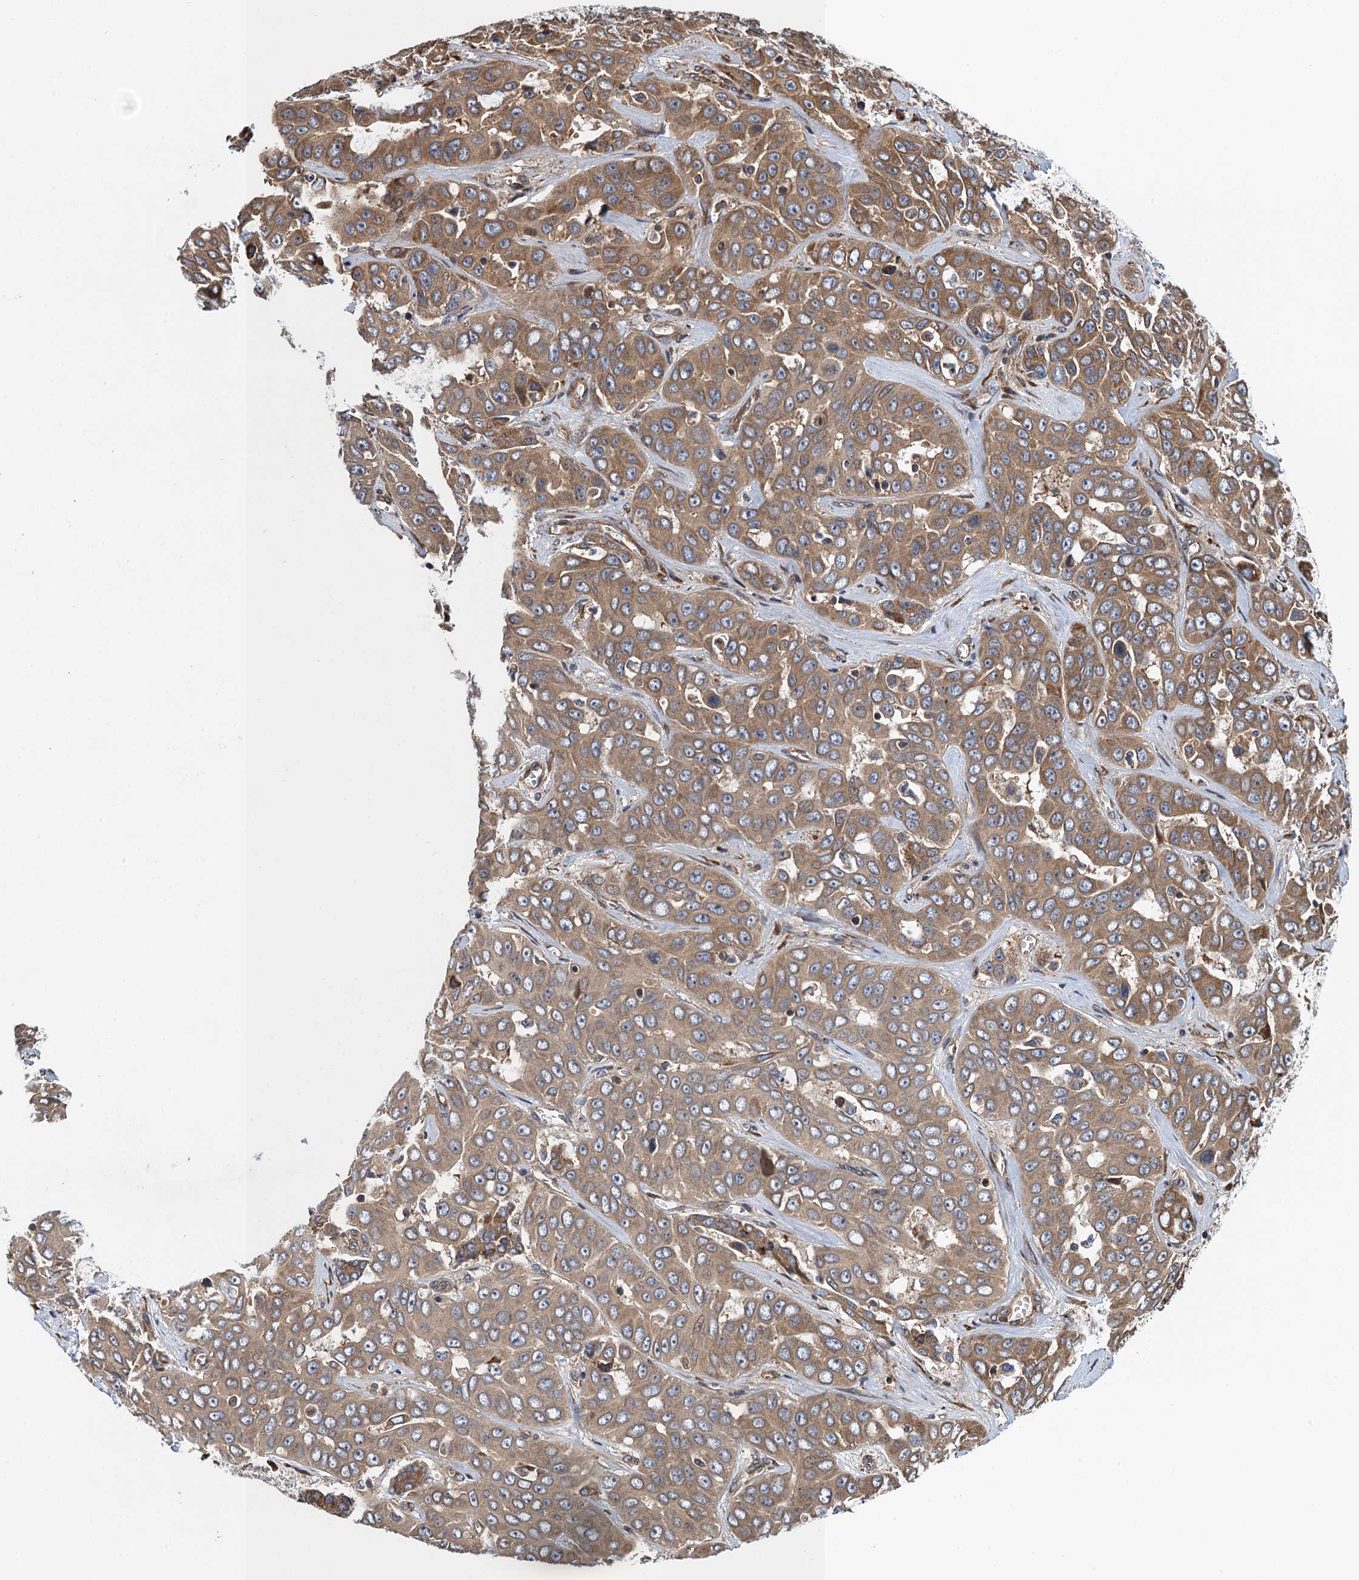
{"staining": {"intensity": "moderate", "quantity": ">75%", "location": "cytoplasmic/membranous"}, "tissue": "liver cancer", "cell_type": "Tumor cells", "image_type": "cancer", "snomed": [{"axis": "morphology", "description": "Cholangiocarcinoma"}, {"axis": "topography", "description": "Liver"}], "caption": "Brown immunohistochemical staining in liver cancer shows moderate cytoplasmic/membranous expression in approximately >75% of tumor cells. (Stains: DAB in brown, nuclei in blue, Microscopy: brightfield microscopy at high magnification).", "gene": "MDM1", "patient": {"sex": "female", "age": 52}}